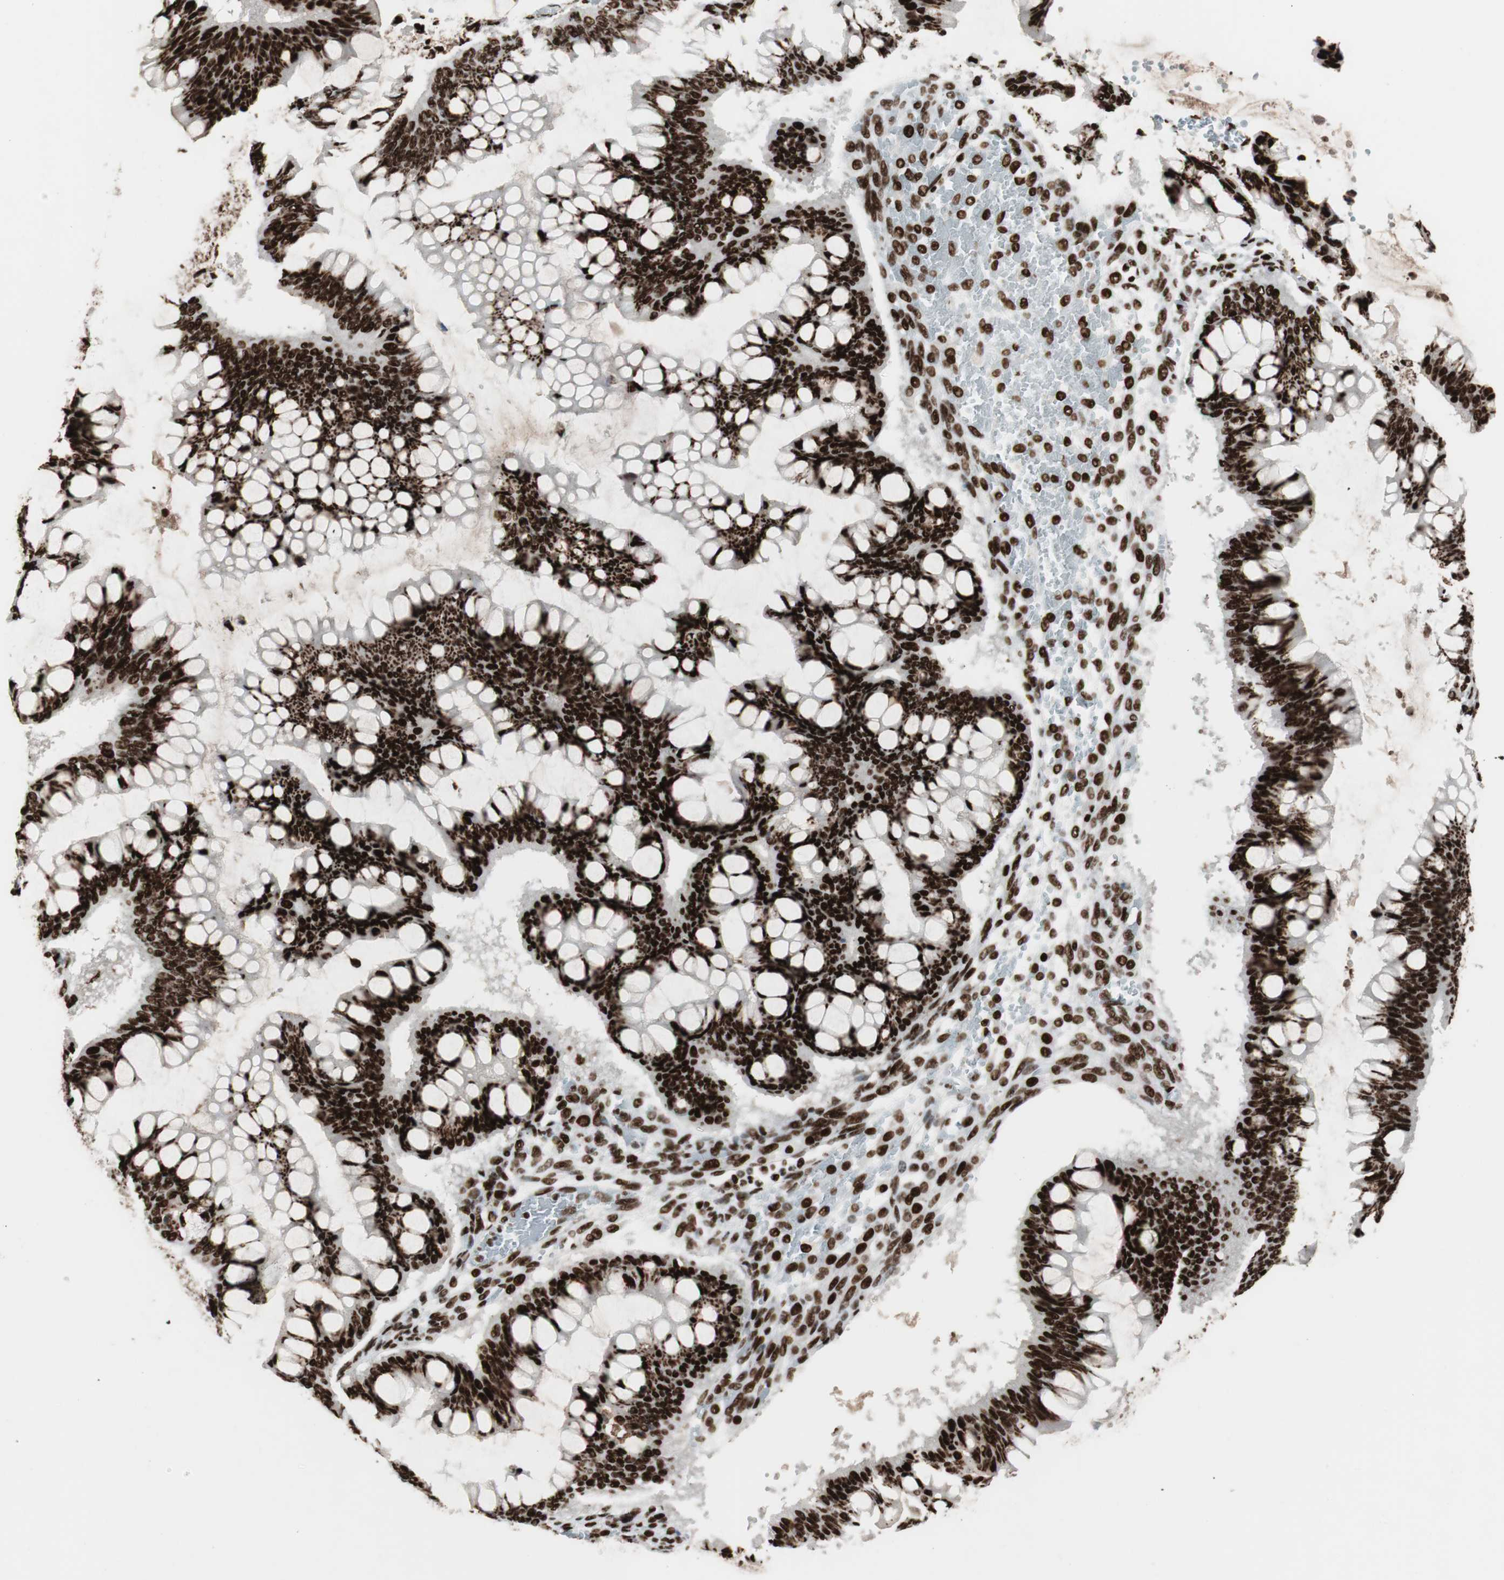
{"staining": {"intensity": "strong", "quantity": ">75%", "location": "nuclear"}, "tissue": "ovarian cancer", "cell_type": "Tumor cells", "image_type": "cancer", "snomed": [{"axis": "morphology", "description": "Cystadenocarcinoma, mucinous, NOS"}, {"axis": "topography", "description": "Ovary"}], "caption": "Immunohistochemistry micrograph of neoplastic tissue: human ovarian mucinous cystadenocarcinoma stained using immunohistochemistry displays high levels of strong protein expression localized specifically in the nuclear of tumor cells, appearing as a nuclear brown color.", "gene": "PSME3", "patient": {"sex": "female", "age": 73}}